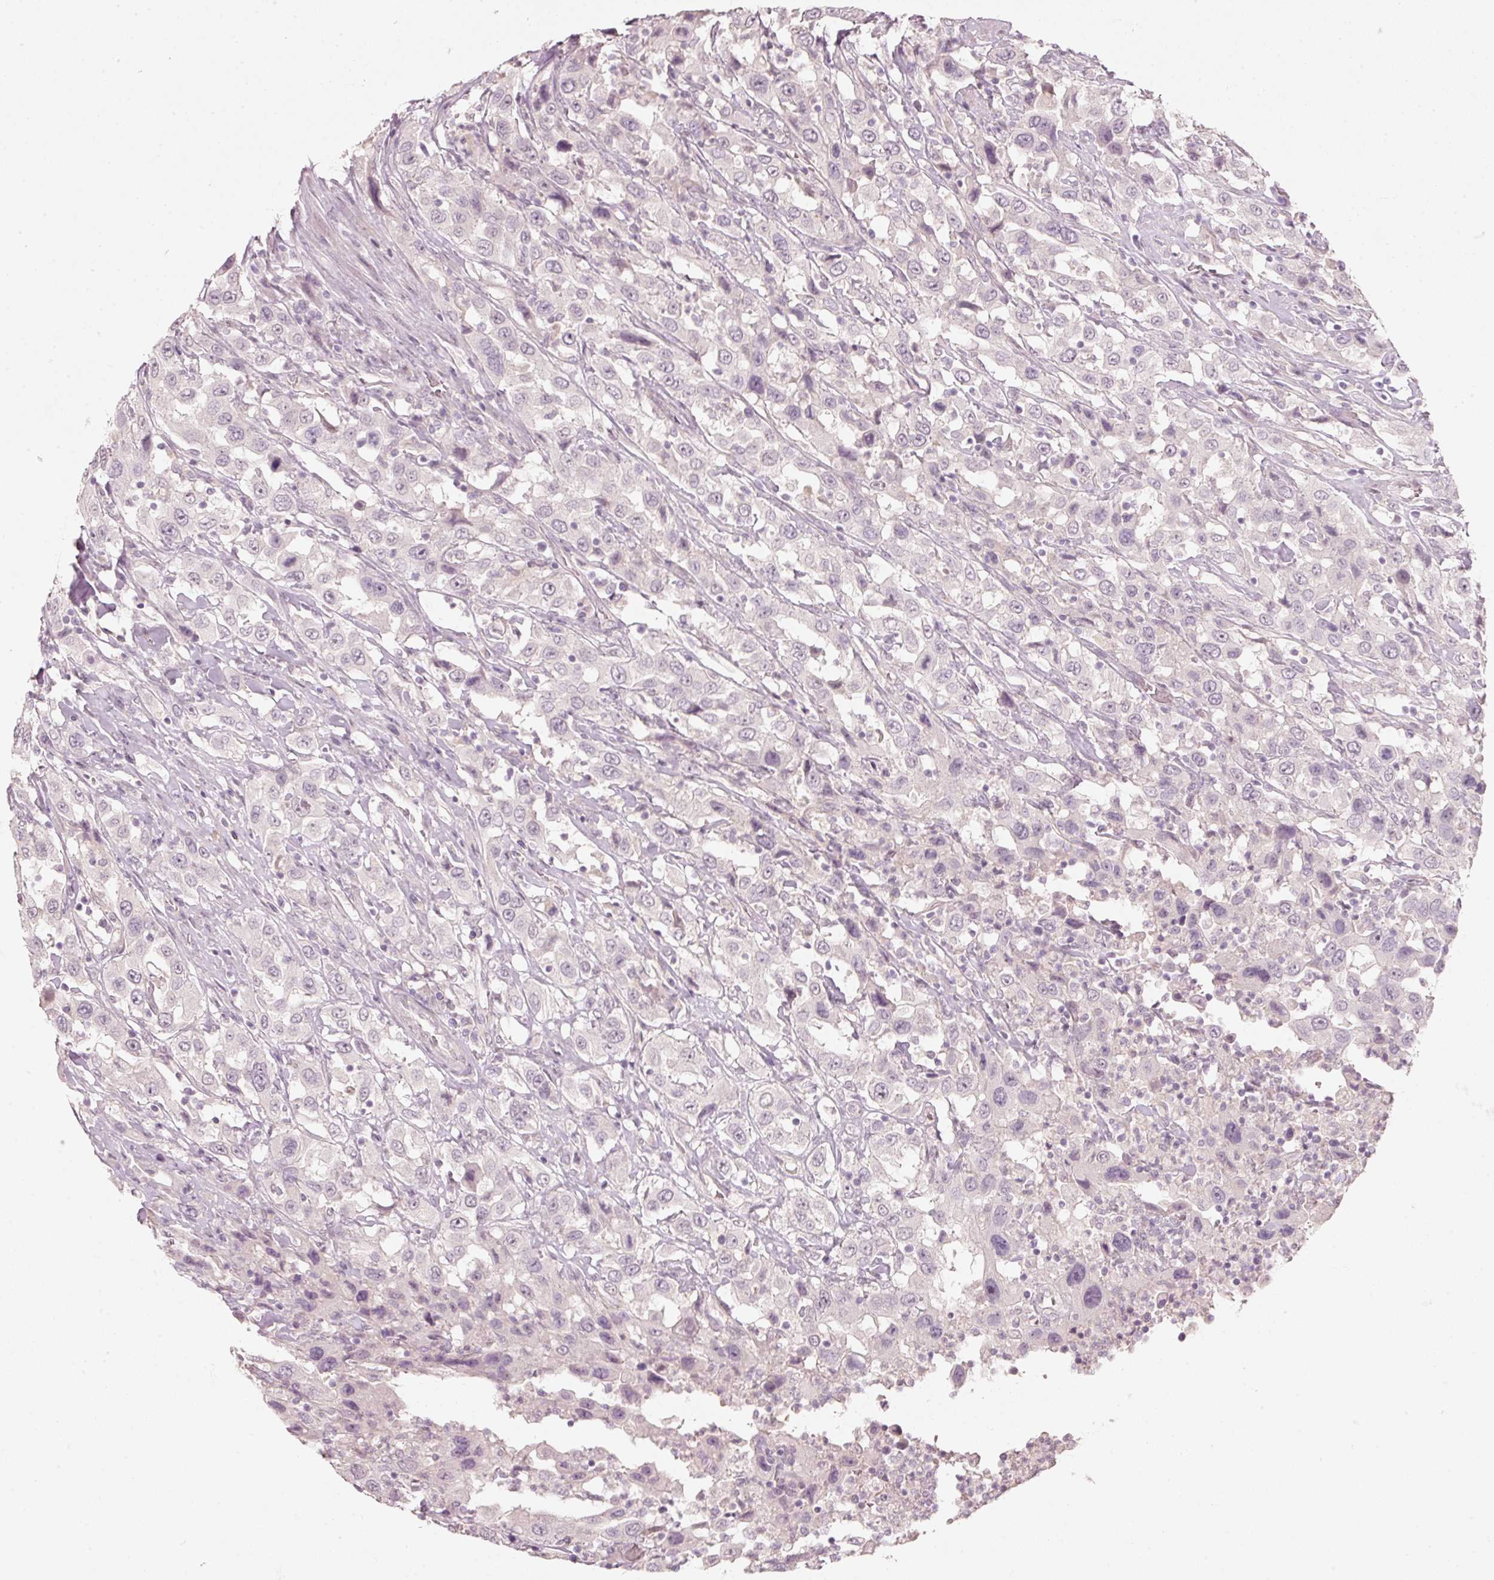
{"staining": {"intensity": "negative", "quantity": "none", "location": "none"}, "tissue": "urothelial cancer", "cell_type": "Tumor cells", "image_type": "cancer", "snomed": [{"axis": "morphology", "description": "Urothelial carcinoma, High grade"}, {"axis": "topography", "description": "Urinary bladder"}], "caption": "Urothelial cancer stained for a protein using immunohistochemistry shows no staining tumor cells.", "gene": "STEAP1", "patient": {"sex": "male", "age": 61}}